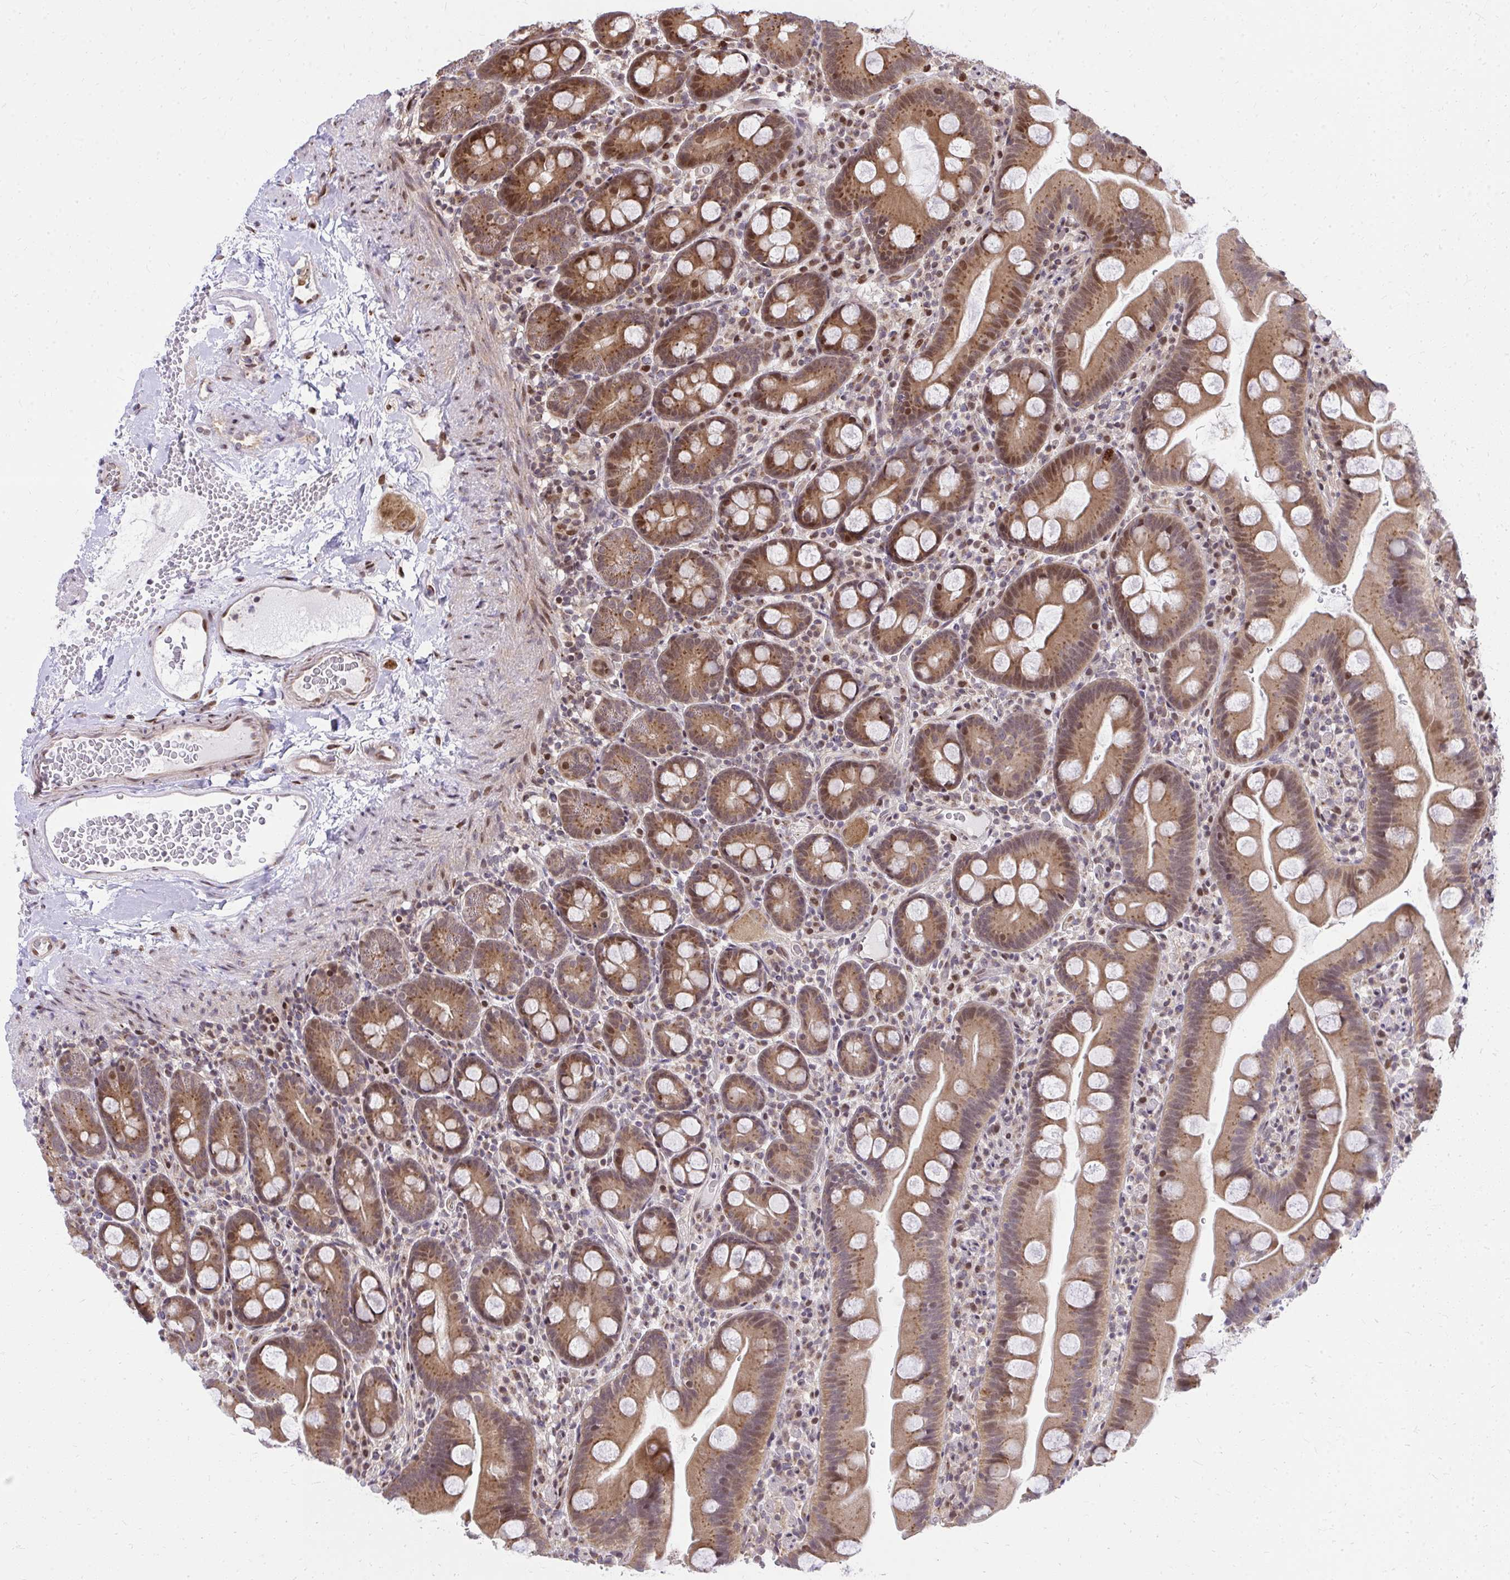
{"staining": {"intensity": "moderate", "quantity": ">75%", "location": "cytoplasmic/membranous,nuclear"}, "tissue": "small intestine", "cell_type": "Glandular cells", "image_type": "normal", "snomed": [{"axis": "morphology", "description": "Normal tissue, NOS"}, {"axis": "topography", "description": "Small intestine"}], "caption": "A brown stain highlights moderate cytoplasmic/membranous,nuclear expression of a protein in glandular cells of unremarkable small intestine. (DAB (3,3'-diaminobenzidine) IHC, brown staining for protein, blue staining for nuclei).", "gene": "PIGY", "patient": {"sex": "female", "age": 68}}